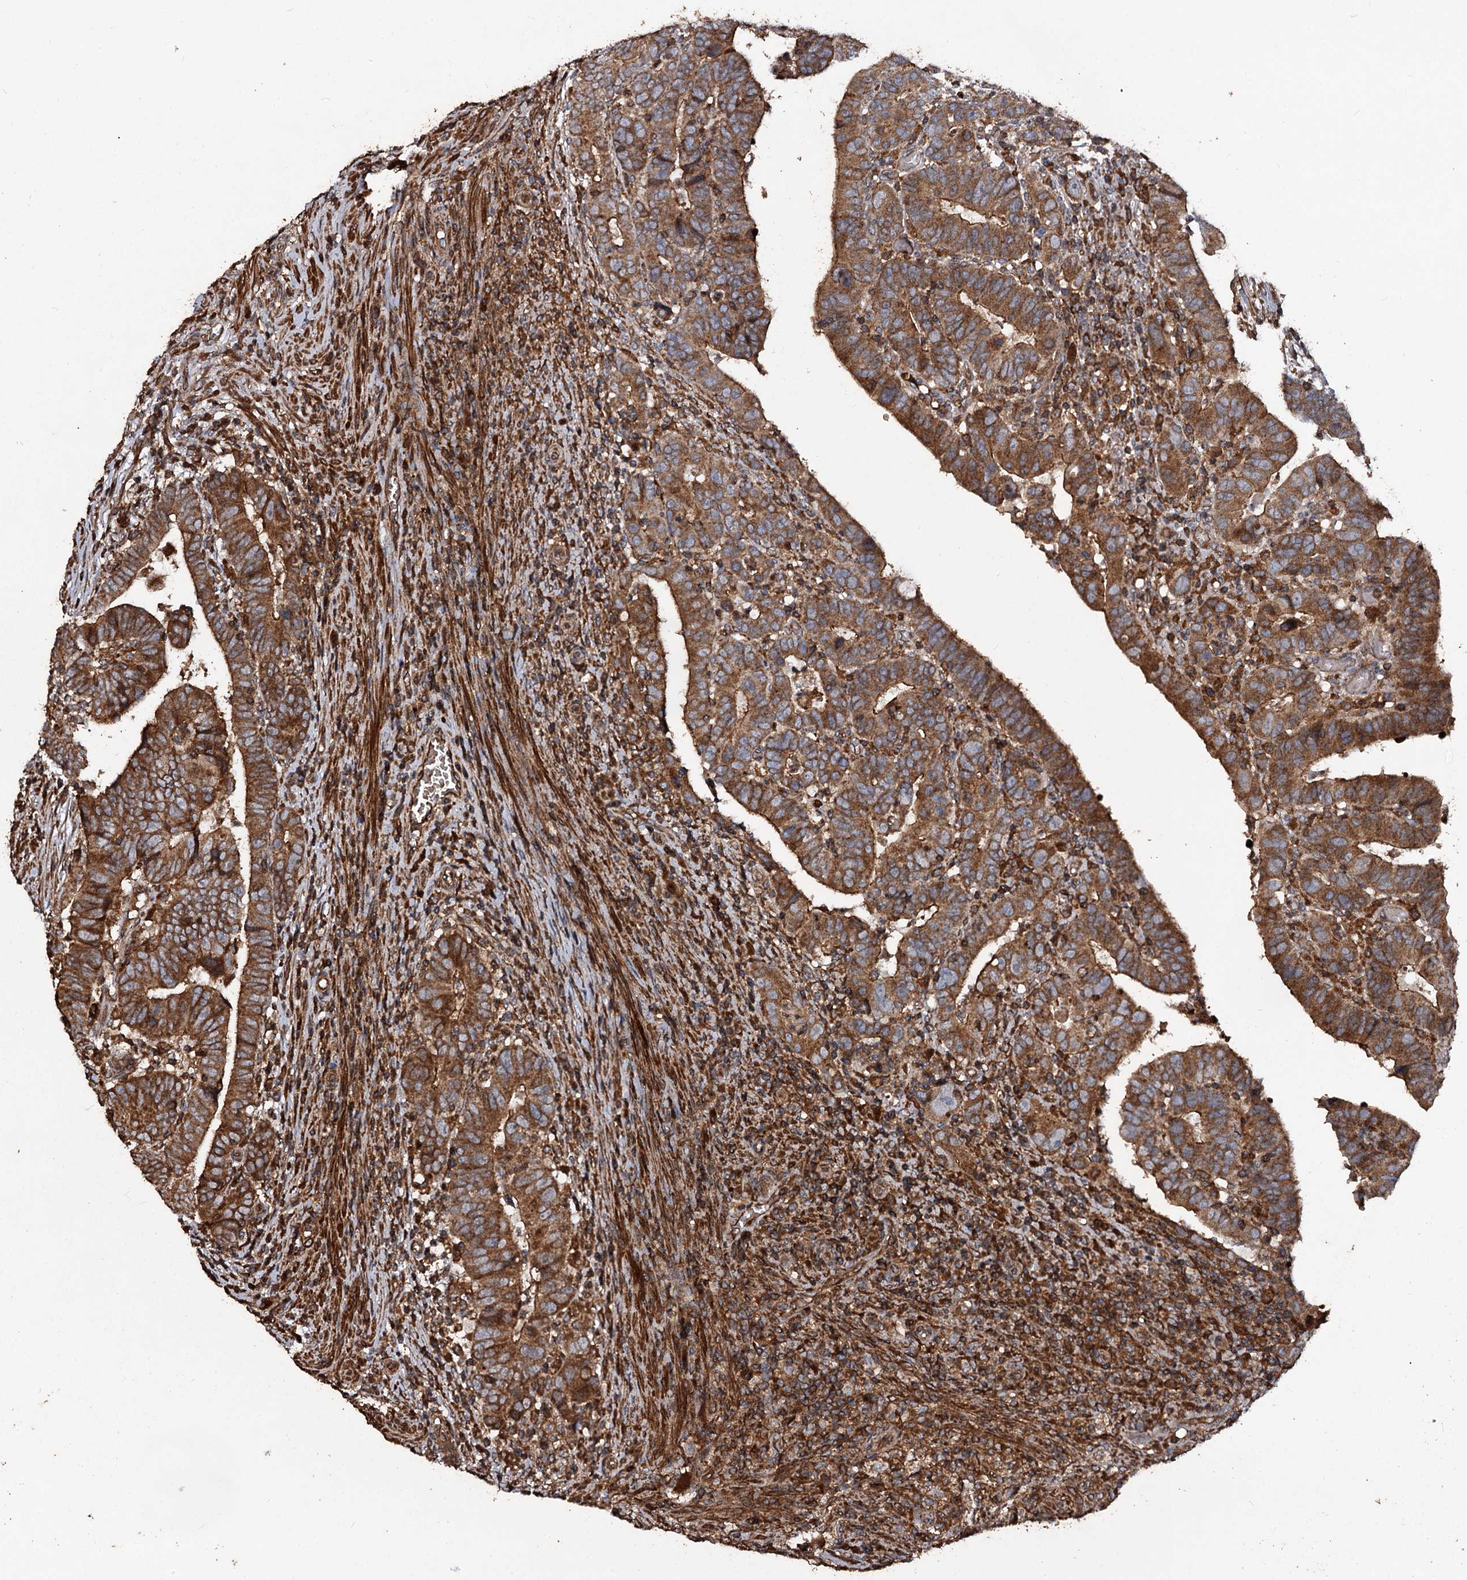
{"staining": {"intensity": "moderate", "quantity": ">75%", "location": "cytoplasmic/membranous"}, "tissue": "colorectal cancer", "cell_type": "Tumor cells", "image_type": "cancer", "snomed": [{"axis": "morphology", "description": "Normal tissue, NOS"}, {"axis": "morphology", "description": "Adenocarcinoma, NOS"}, {"axis": "topography", "description": "Rectum"}], "caption": "Brown immunohistochemical staining in colorectal adenocarcinoma displays moderate cytoplasmic/membranous staining in about >75% of tumor cells.", "gene": "NOTCH2NLA", "patient": {"sex": "female", "age": 65}}